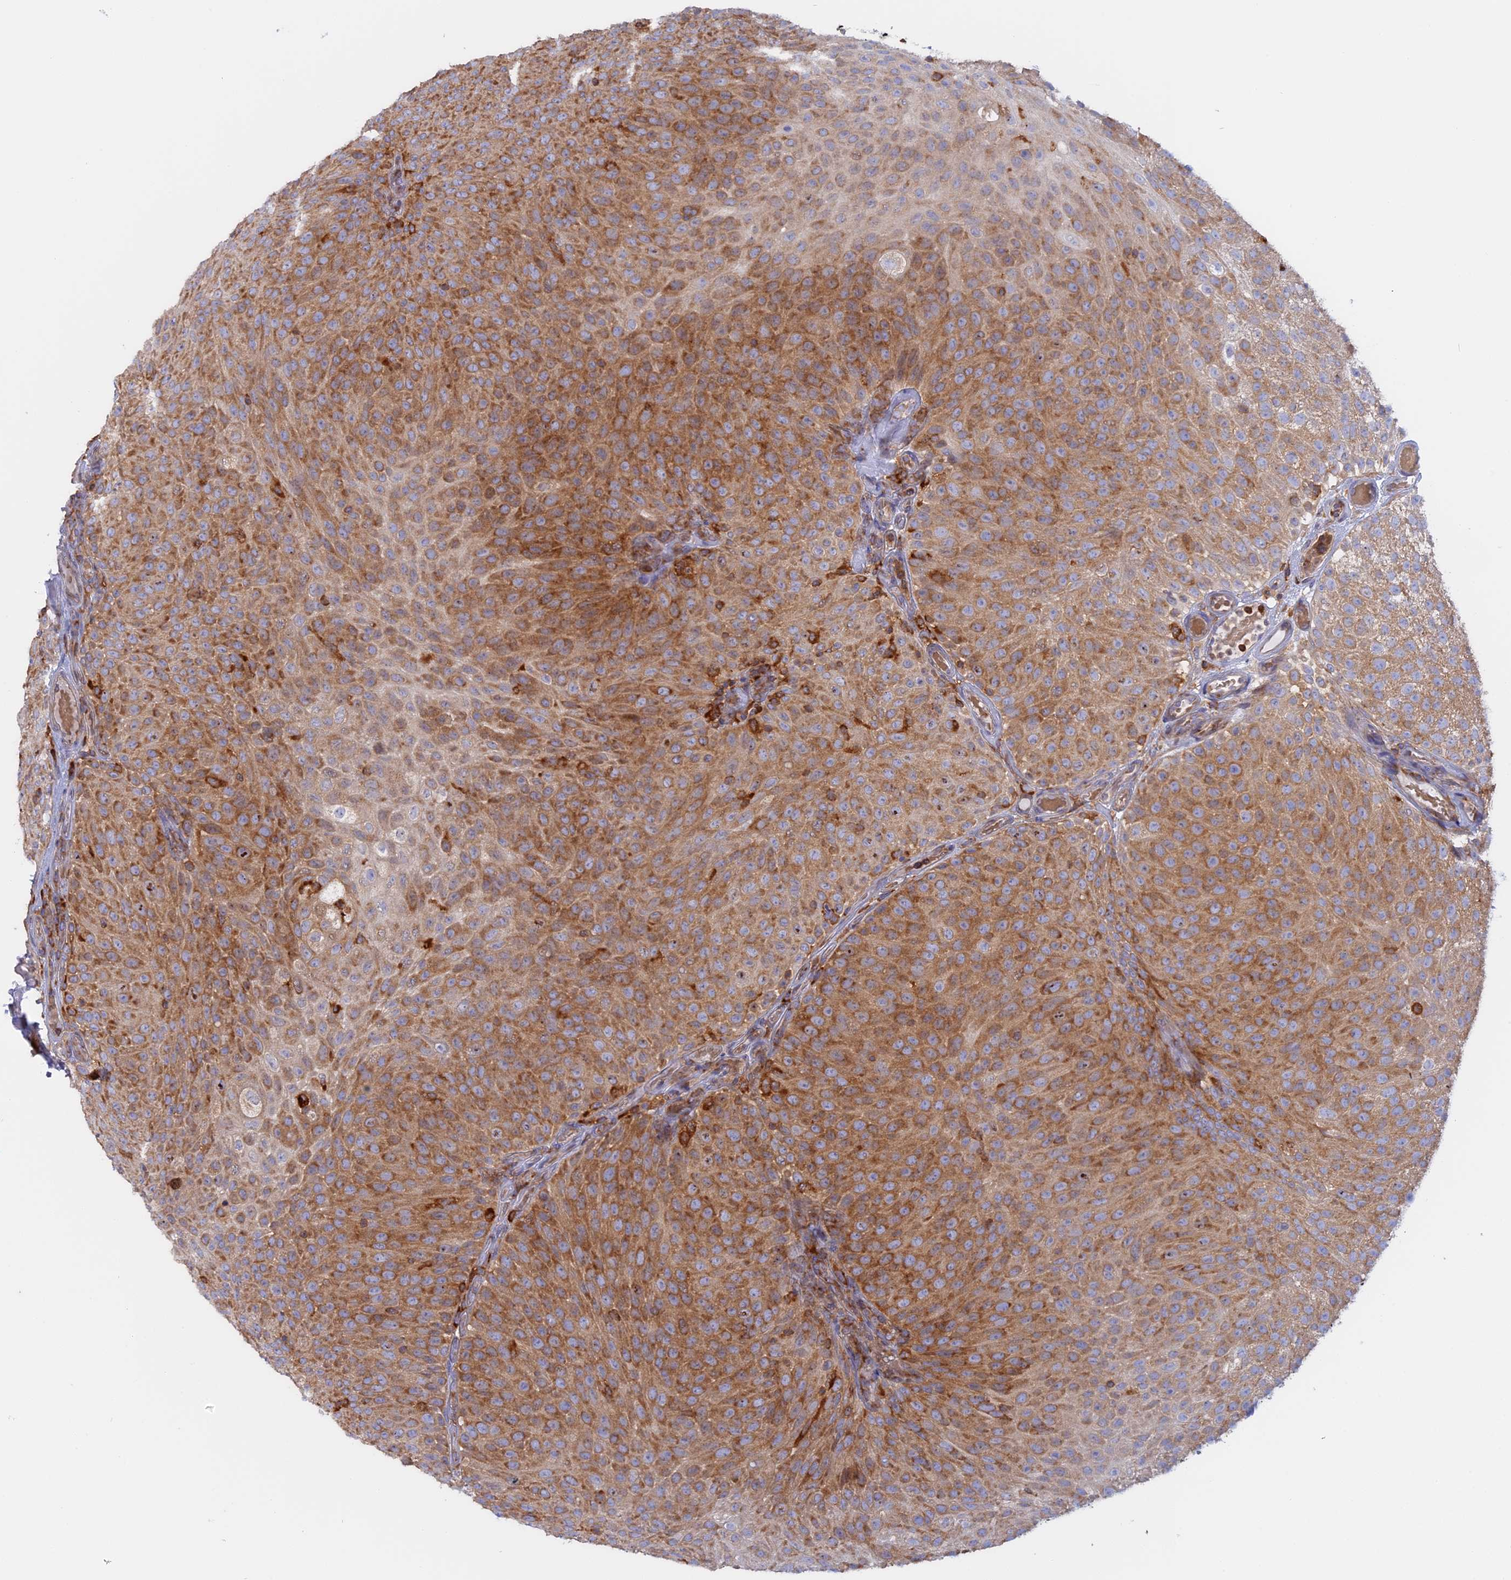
{"staining": {"intensity": "moderate", "quantity": ">75%", "location": "cytoplasmic/membranous"}, "tissue": "urothelial cancer", "cell_type": "Tumor cells", "image_type": "cancer", "snomed": [{"axis": "morphology", "description": "Urothelial carcinoma, Low grade"}, {"axis": "topography", "description": "Urinary bladder"}], "caption": "This micrograph demonstrates urothelial carcinoma (low-grade) stained with IHC to label a protein in brown. The cytoplasmic/membranous of tumor cells show moderate positivity for the protein. Nuclei are counter-stained blue.", "gene": "GMIP", "patient": {"sex": "male", "age": 78}}